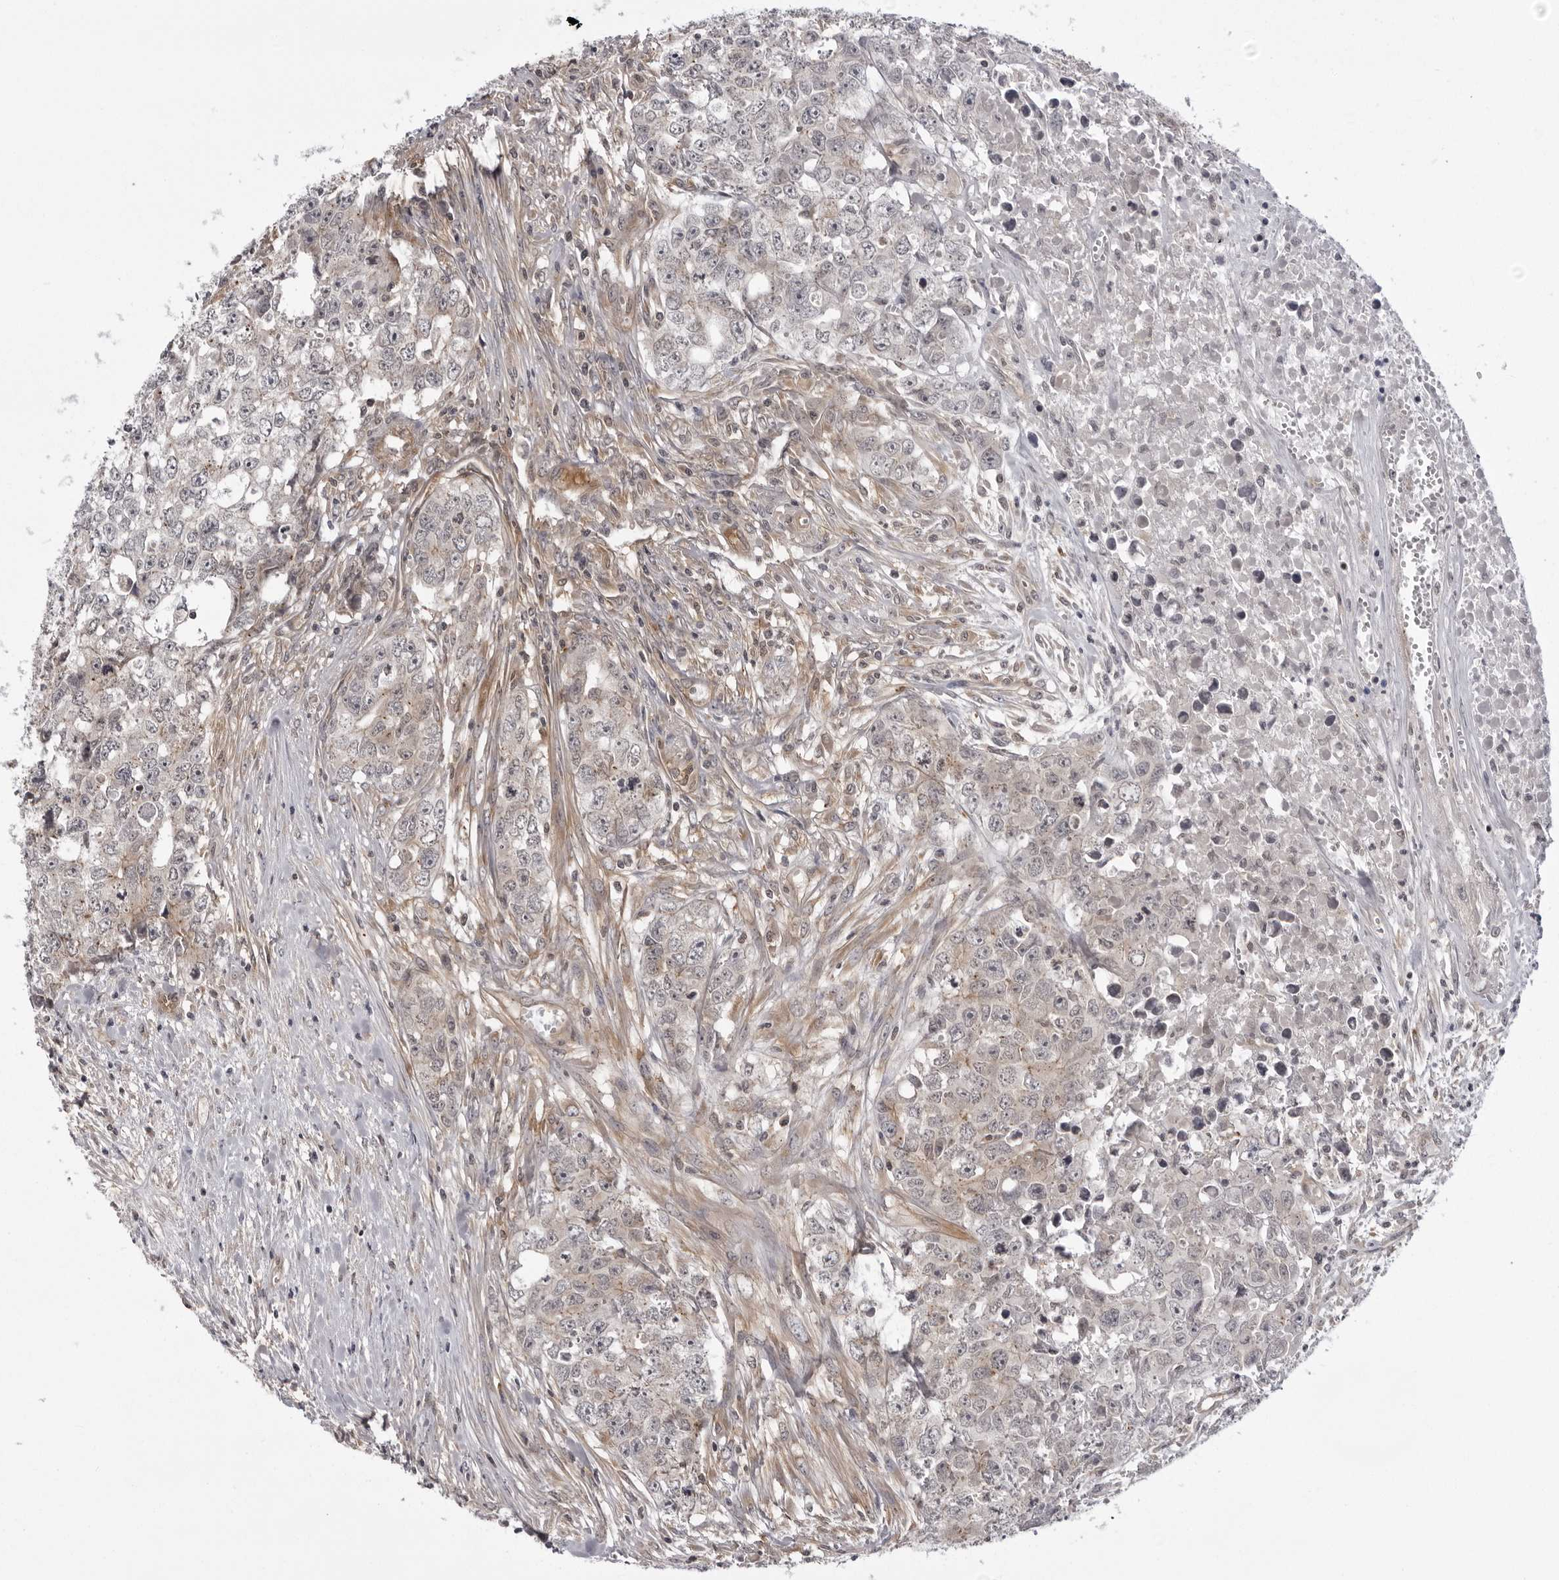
{"staining": {"intensity": "weak", "quantity": "<25%", "location": "cytoplasmic/membranous"}, "tissue": "testis cancer", "cell_type": "Tumor cells", "image_type": "cancer", "snomed": [{"axis": "morphology", "description": "Carcinoma, Embryonal, NOS"}, {"axis": "topography", "description": "Testis"}], "caption": "Immunohistochemical staining of human testis embryonal carcinoma shows no significant positivity in tumor cells.", "gene": "USP43", "patient": {"sex": "male", "age": 28}}